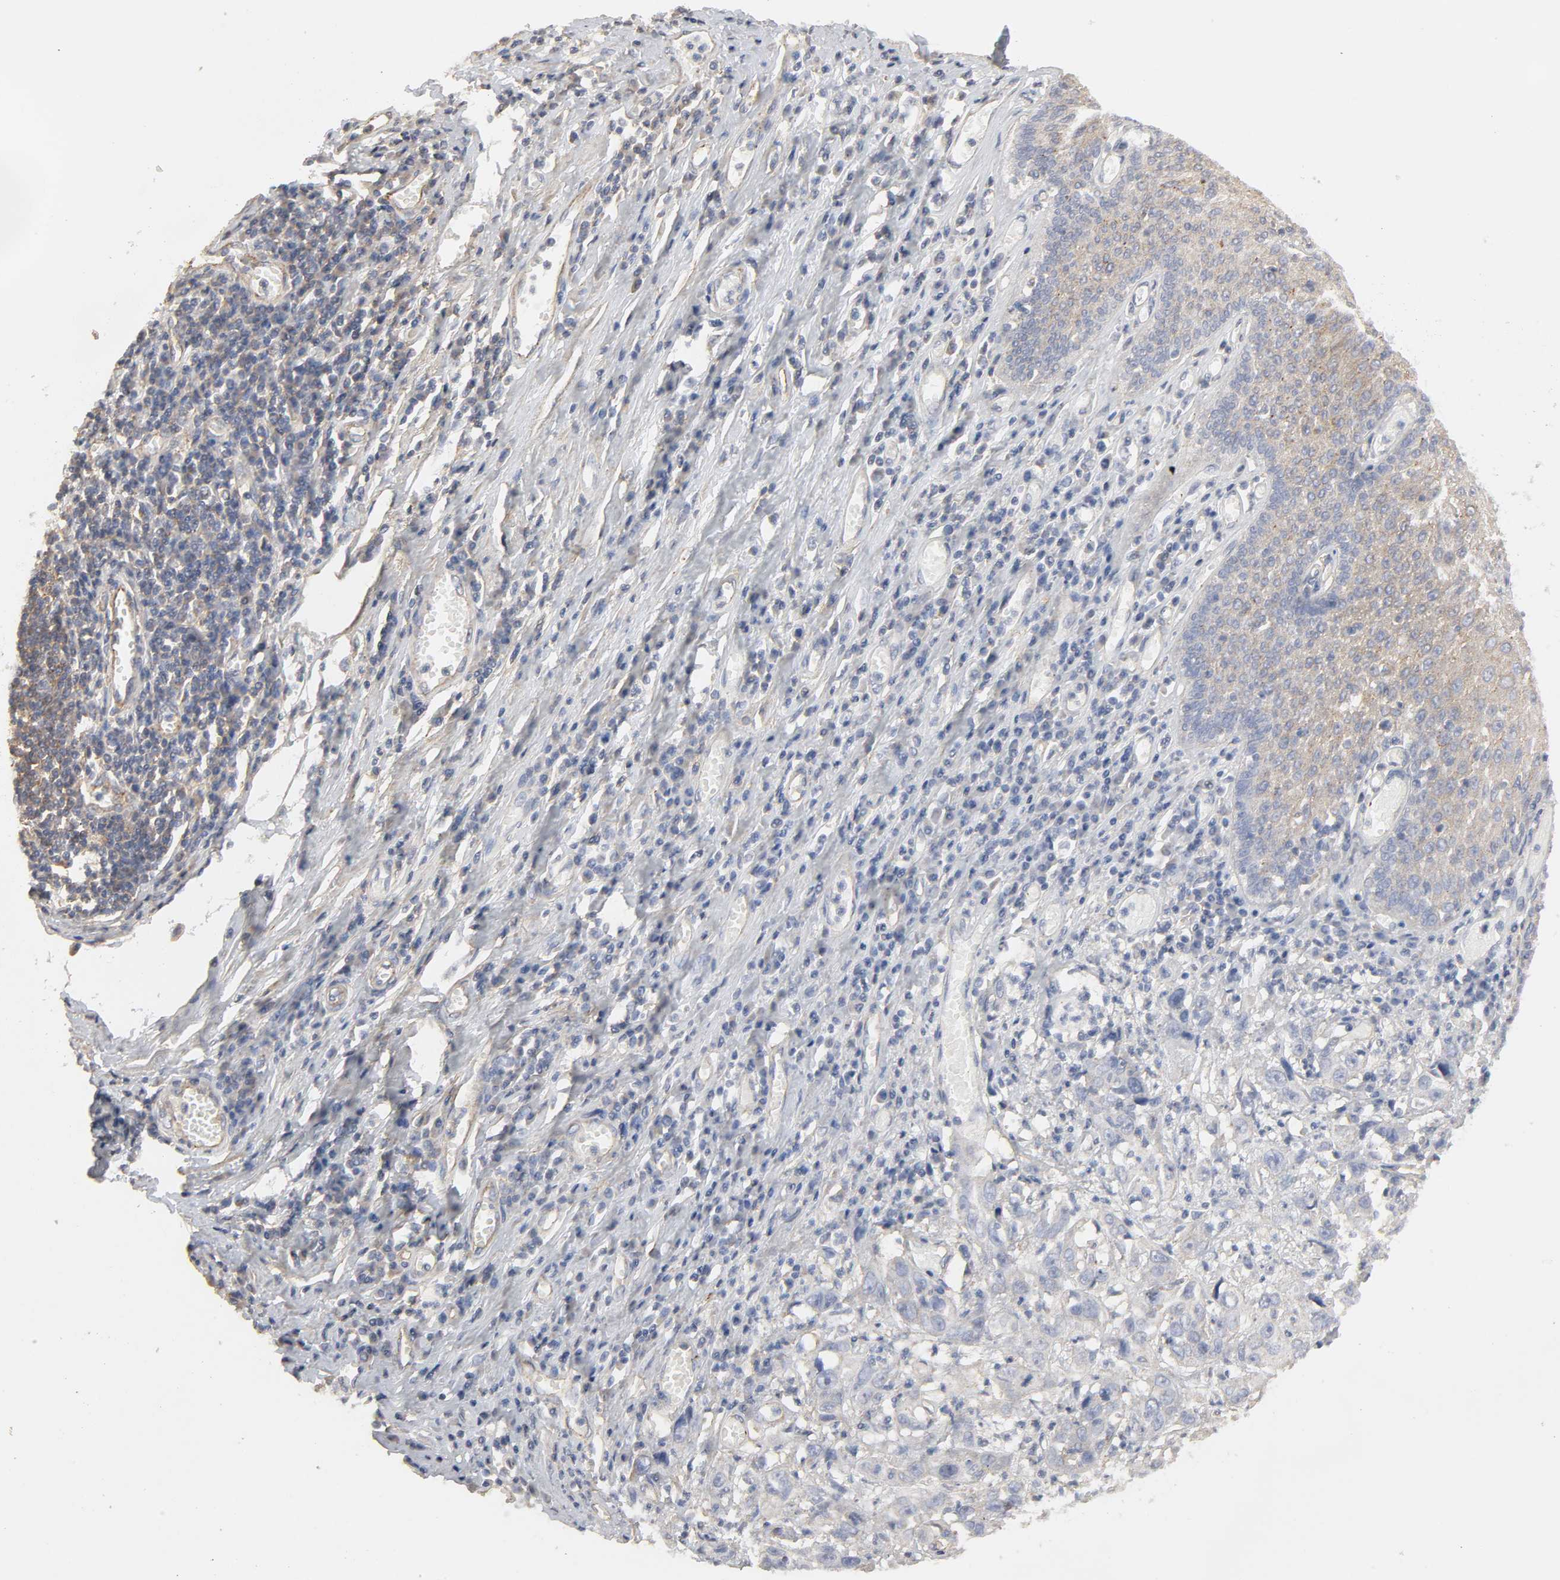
{"staining": {"intensity": "moderate", "quantity": ">75%", "location": "cytoplasmic/membranous"}, "tissue": "esophagus", "cell_type": "Squamous epithelial cells", "image_type": "normal", "snomed": [{"axis": "morphology", "description": "Normal tissue, NOS"}, {"axis": "topography", "description": "Esophagus"}], "caption": "A medium amount of moderate cytoplasmic/membranous staining is seen in about >75% of squamous epithelial cells in normal esophagus.", "gene": "SH3GLB1", "patient": {"sex": "male", "age": 65}}